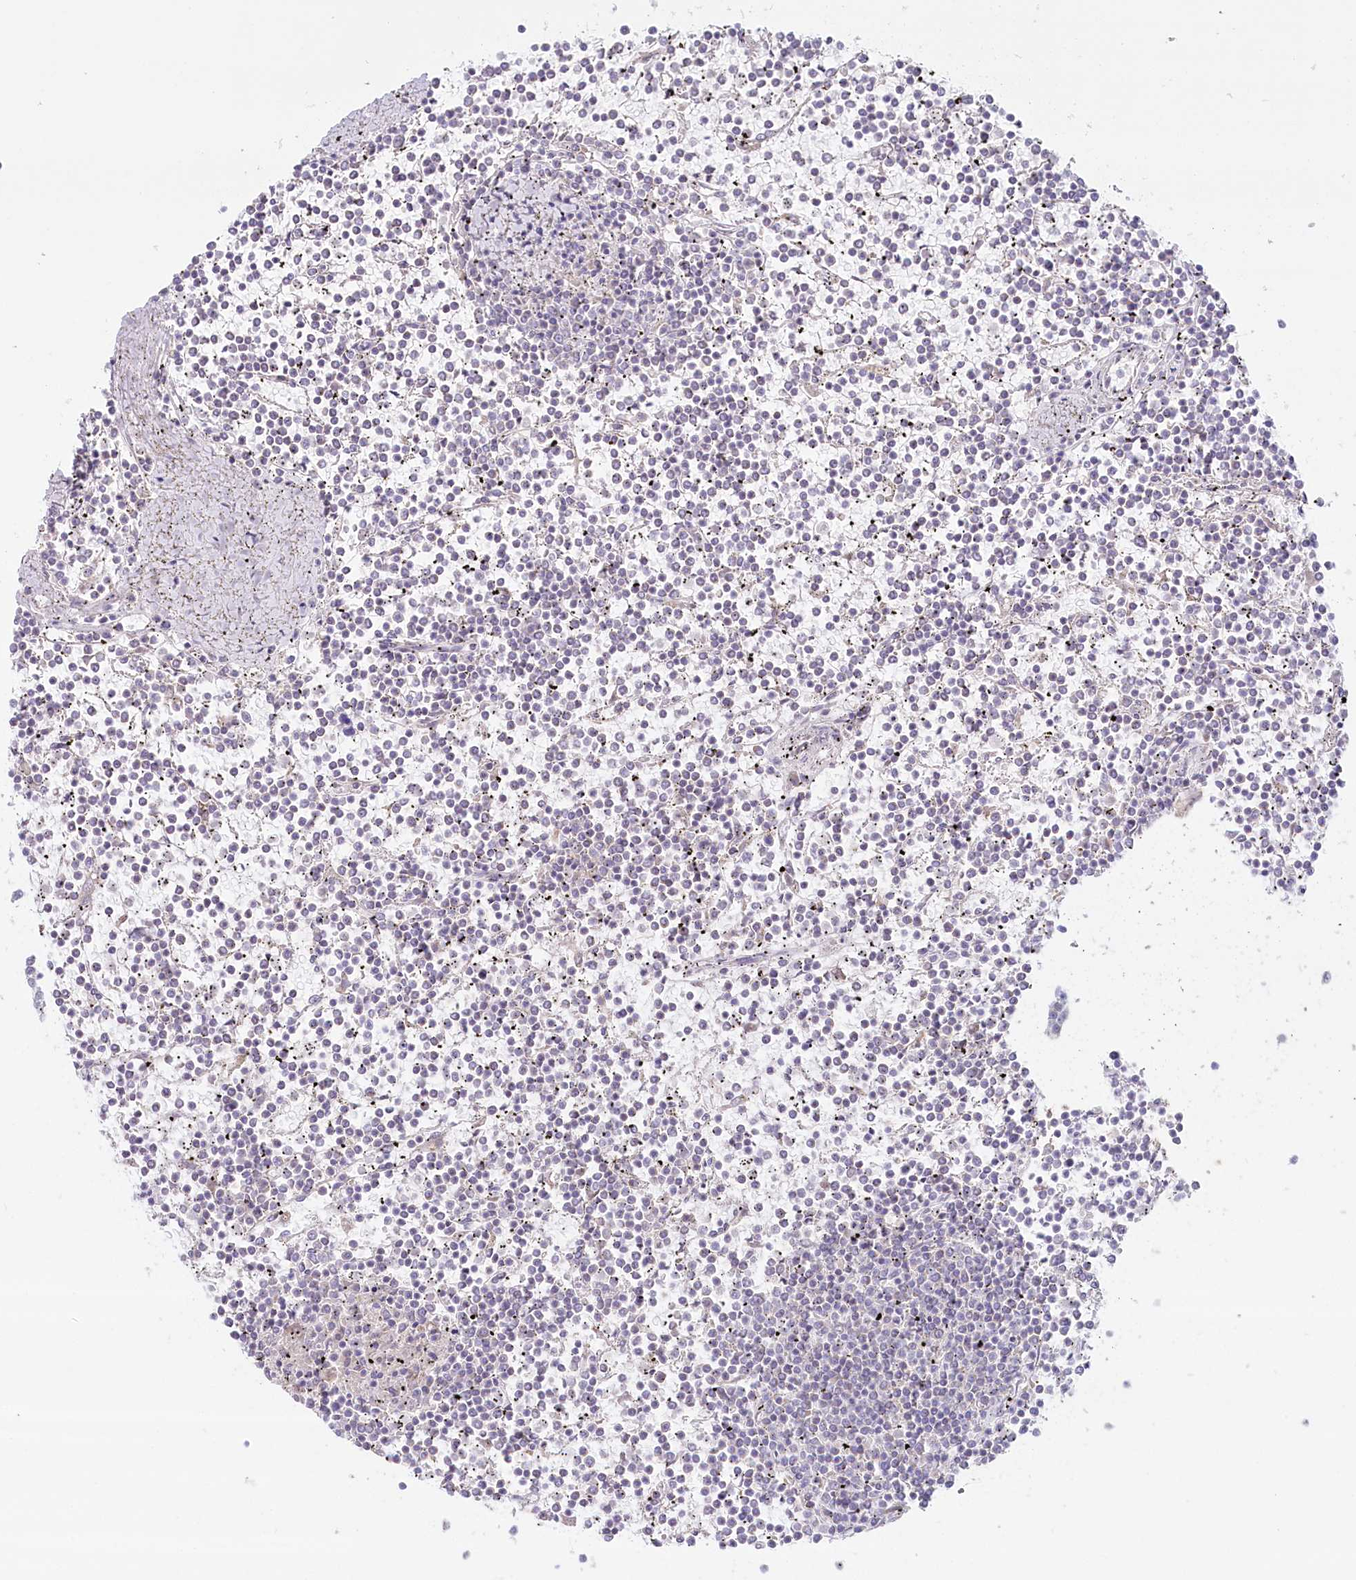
{"staining": {"intensity": "negative", "quantity": "none", "location": "none"}, "tissue": "lymphoma", "cell_type": "Tumor cells", "image_type": "cancer", "snomed": [{"axis": "morphology", "description": "Malignant lymphoma, non-Hodgkin's type, Low grade"}, {"axis": "topography", "description": "Spleen"}], "caption": "DAB immunohistochemical staining of human low-grade malignant lymphoma, non-Hodgkin's type reveals no significant expression in tumor cells.", "gene": "PSAPL1", "patient": {"sex": "female", "age": 19}}